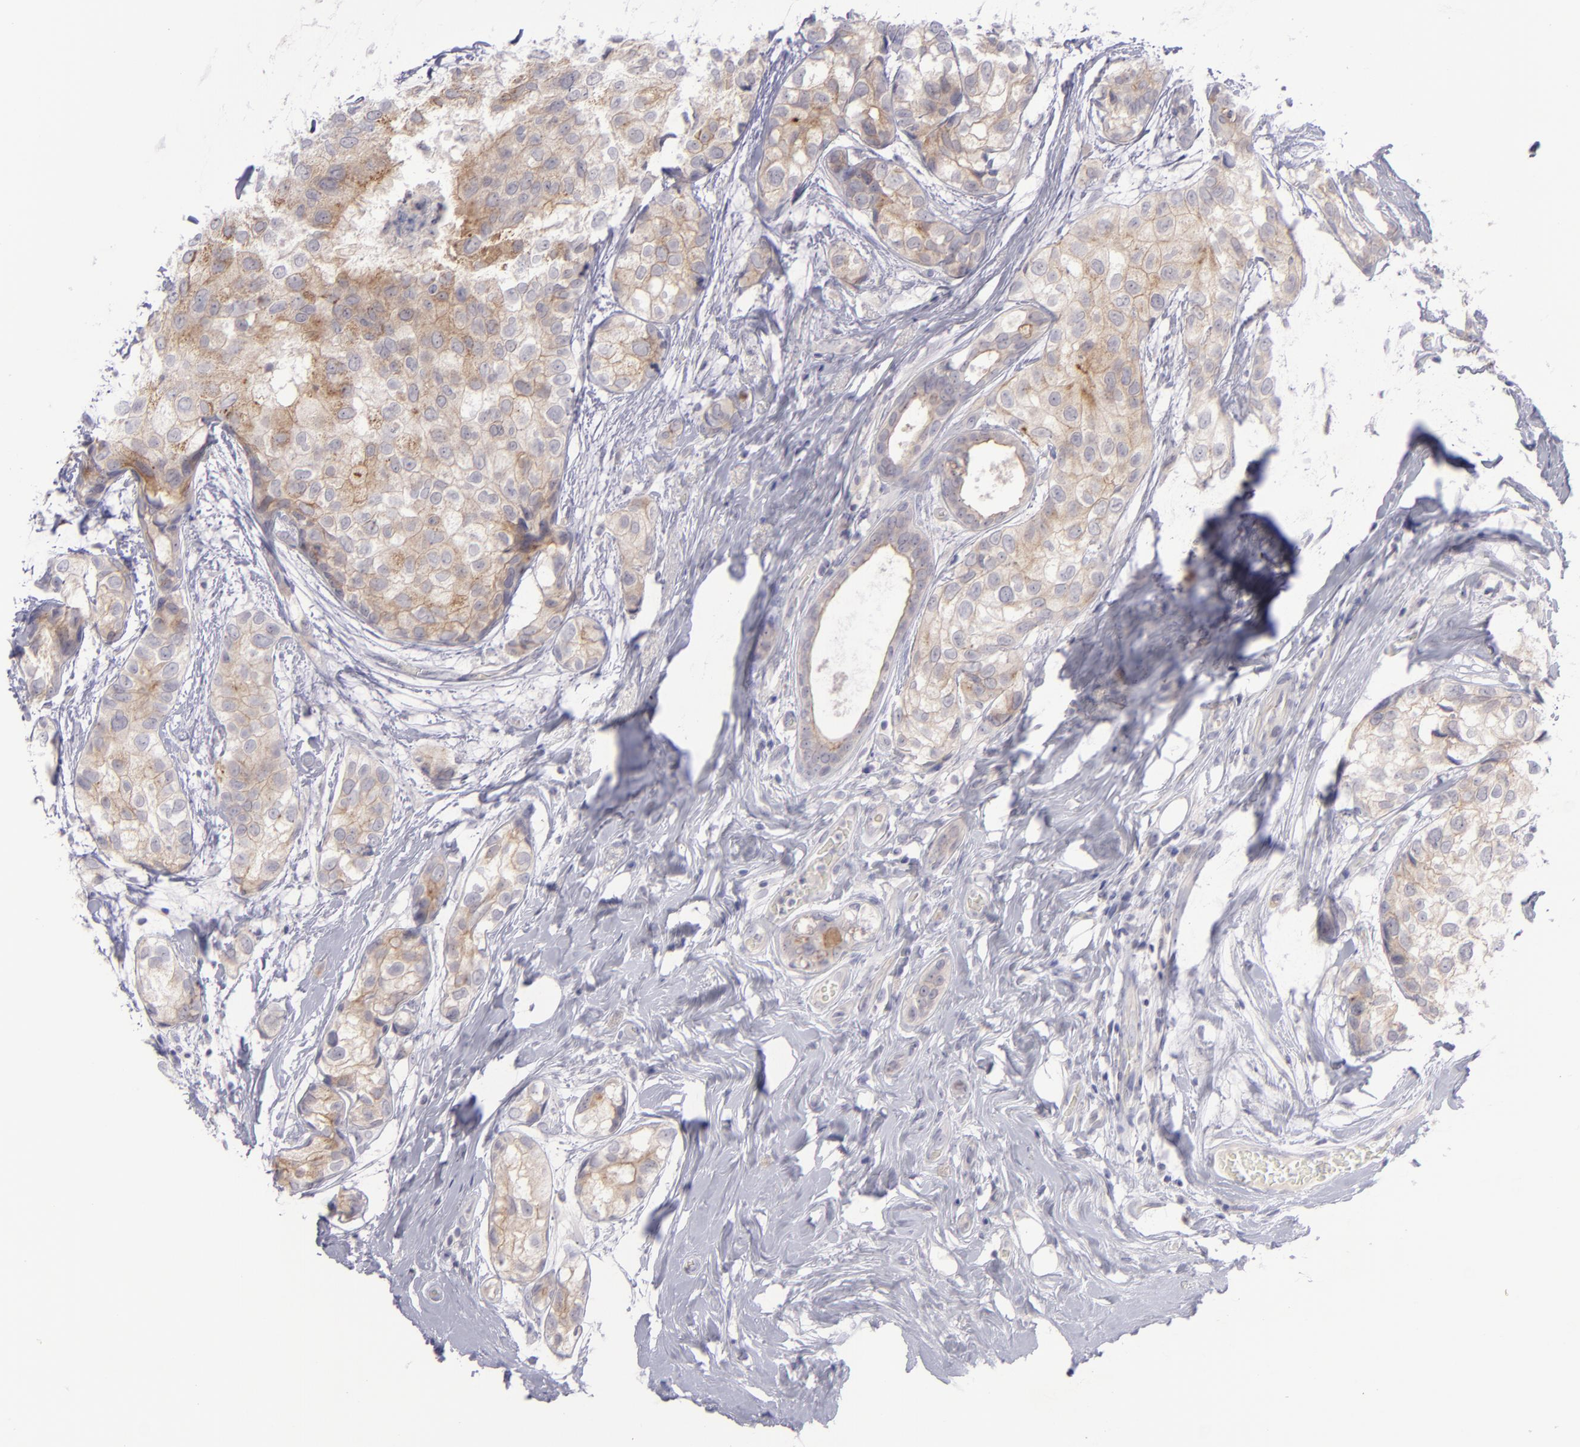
{"staining": {"intensity": "weak", "quantity": "25%-75%", "location": "cytoplasmic/membranous"}, "tissue": "breast cancer", "cell_type": "Tumor cells", "image_type": "cancer", "snomed": [{"axis": "morphology", "description": "Duct carcinoma"}, {"axis": "topography", "description": "Breast"}], "caption": "Breast cancer (invasive ductal carcinoma) stained with DAB immunohistochemistry (IHC) demonstrates low levels of weak cytoplasmic/membranous positivity in approximately 25%-75% of tumor cells.", "gene": "EVPL", "patient": {"sex": "female", "age": 68}}